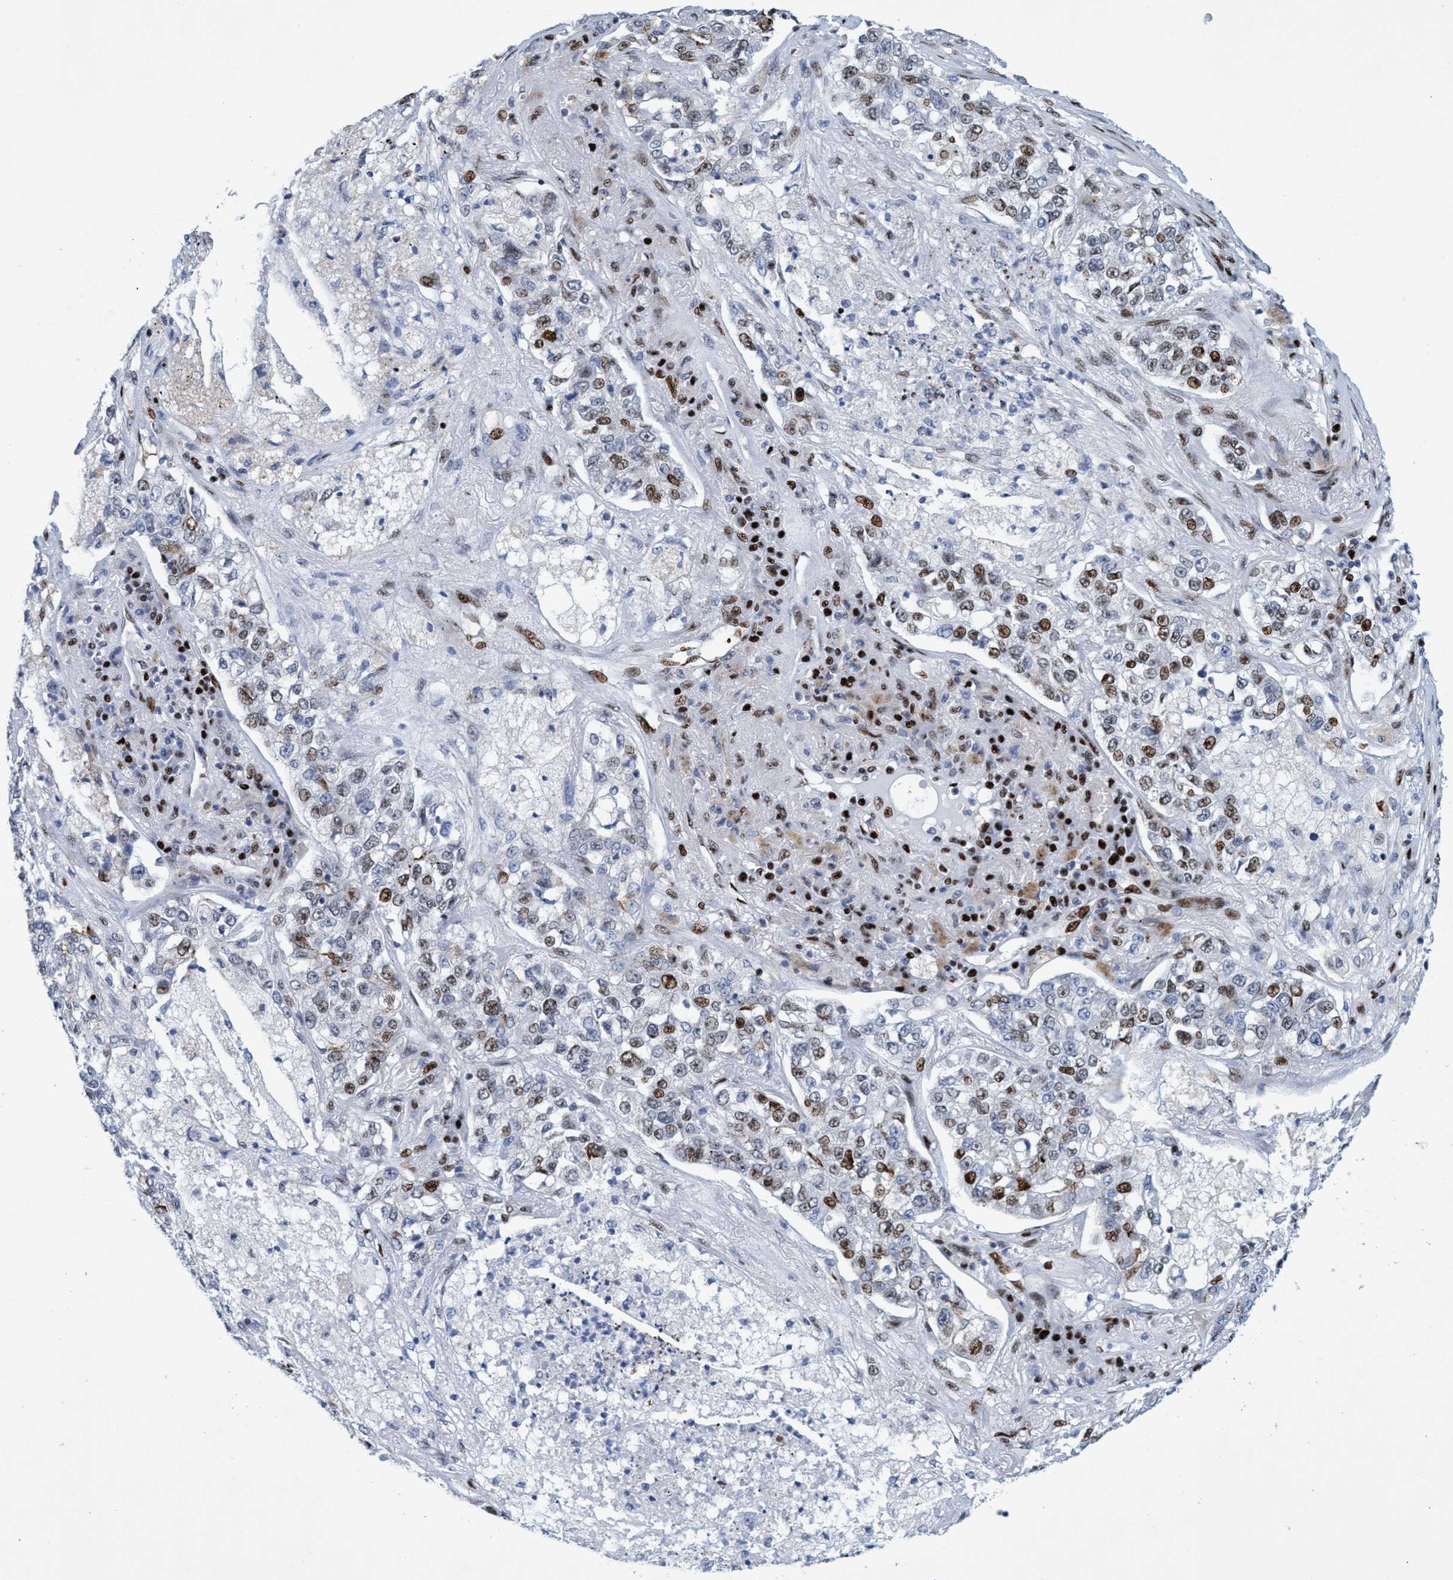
{"staining": {"intensity": "moderate", "quantity": "25%-75%", "location": "nuclear"}, "tissue": "lung cancer", "cell_type": "Tumor cells", "image_type": "cancer", "snomed": [{"axis": "morphology", "description": "Adenocarcinoma, NOS"}, {"axis": "topography", "description": "Lung"}], "caption": "Protein expression analysis of human lung cancer reveals moderate nuclear positivity in about 25%-75% of tumor cells. Using DAB (3,3'-diaminobenzidine) (brown) and hematoxylin (blue) stains, captured at high magnification using brightfield microscopy.", "gene": "R3HCC1", "patient": {"sex": "male", "age": 49}}